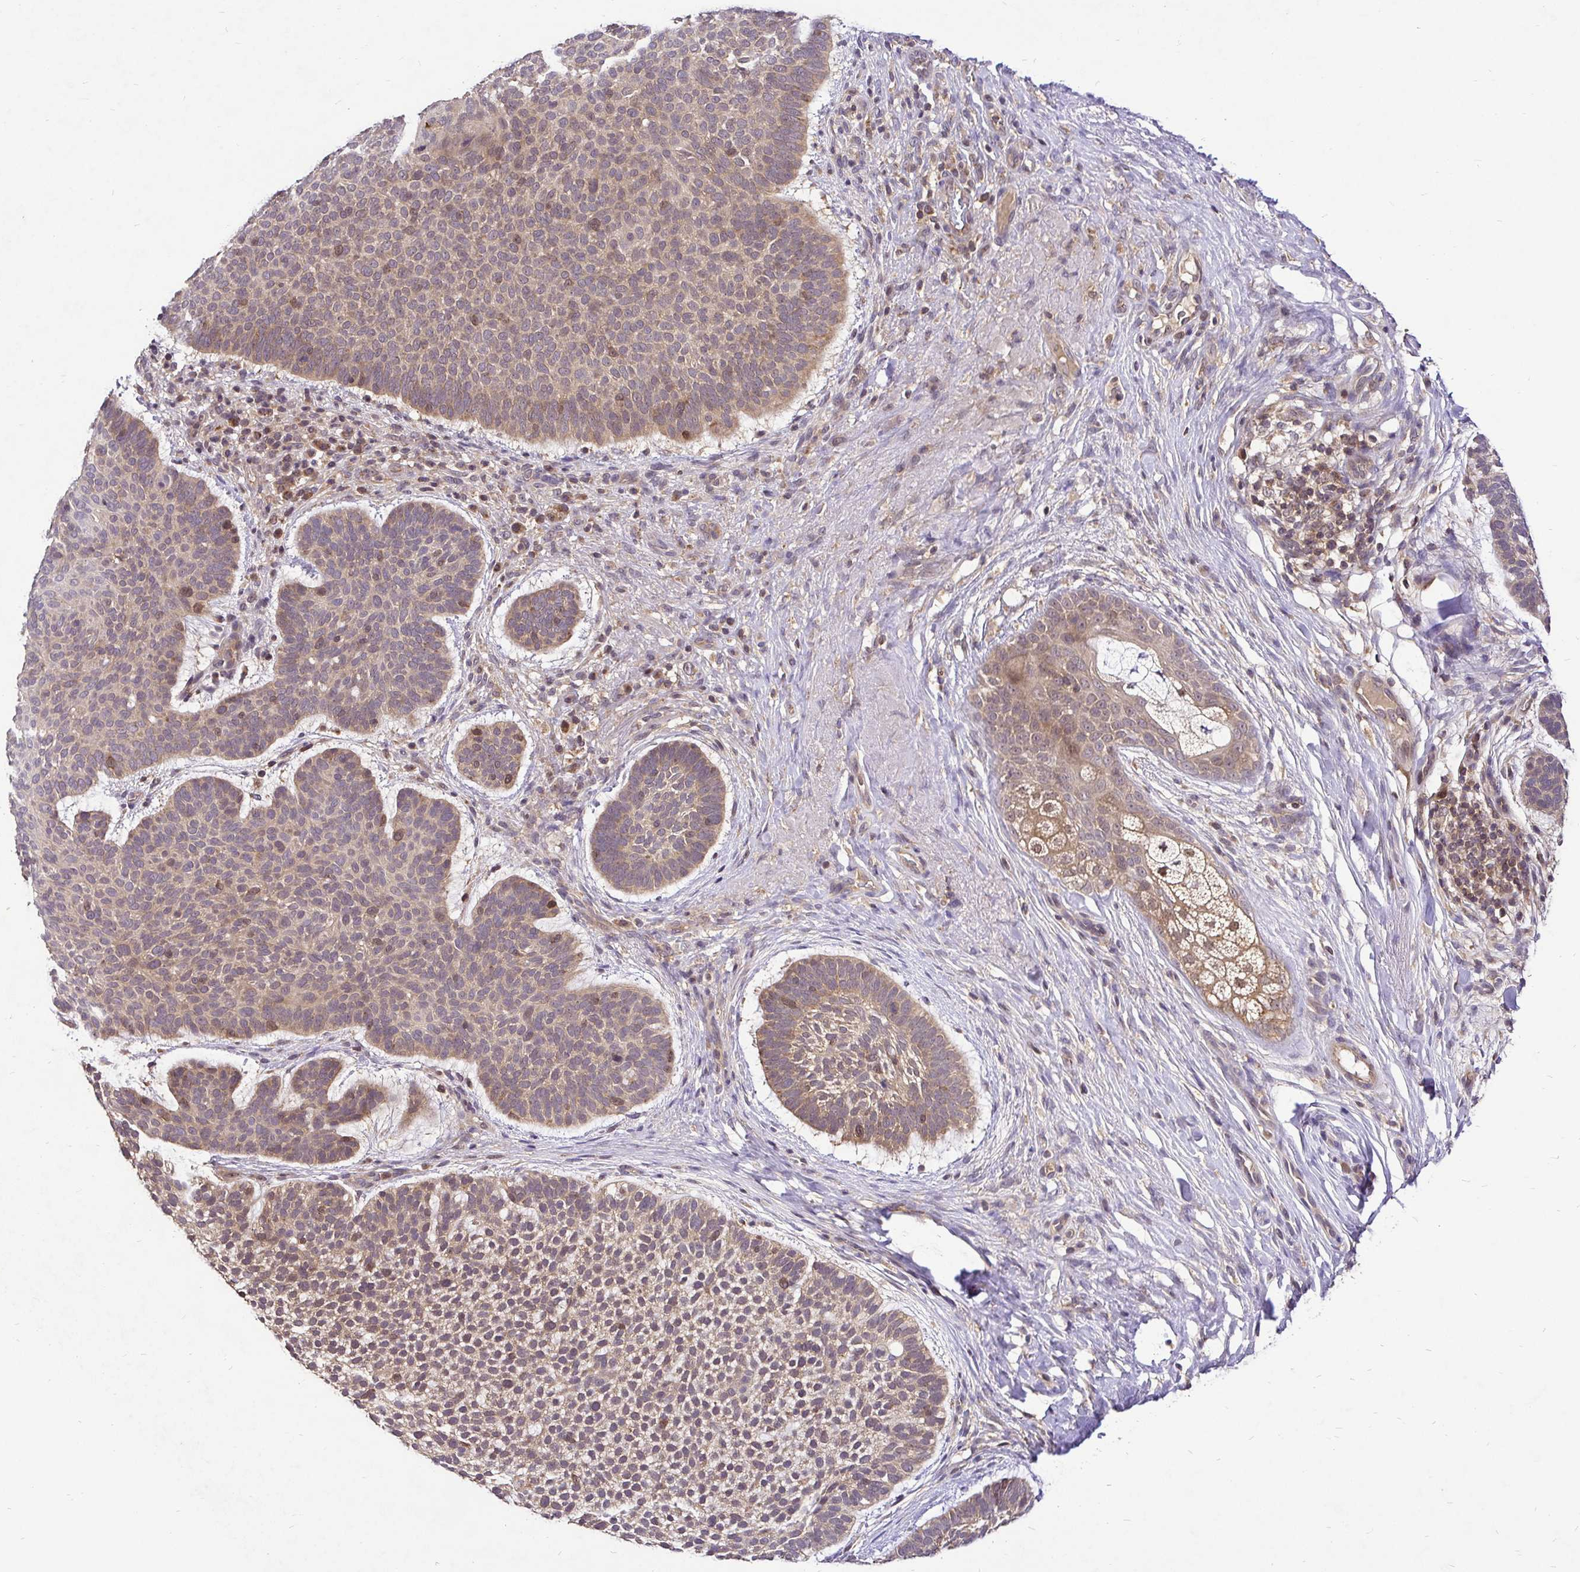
{"staining": {"intensity": "weak", "quantity": "25%-75%", "location": "cytoplasmic/membranous,nuclear"}, "tissue": "skin cancer", "cell_type": "Tumor cells", "image_type": "cancer", "snomed": [{"axis": "morphology", "description": "Basal cell carcinoma"}, {"axis": "topography", "description": "Skin"}, {"axis": "topography", "description": "Skin of face"}], "caption": "Human skin cancer stained for a protein (brown) shows weak cytoplasmic/membranous and nuclear positive positivity in about 25%-75% of tumor cells.", "gene": "UBE2M", "patient": {"sex": "male", "age": 73}}